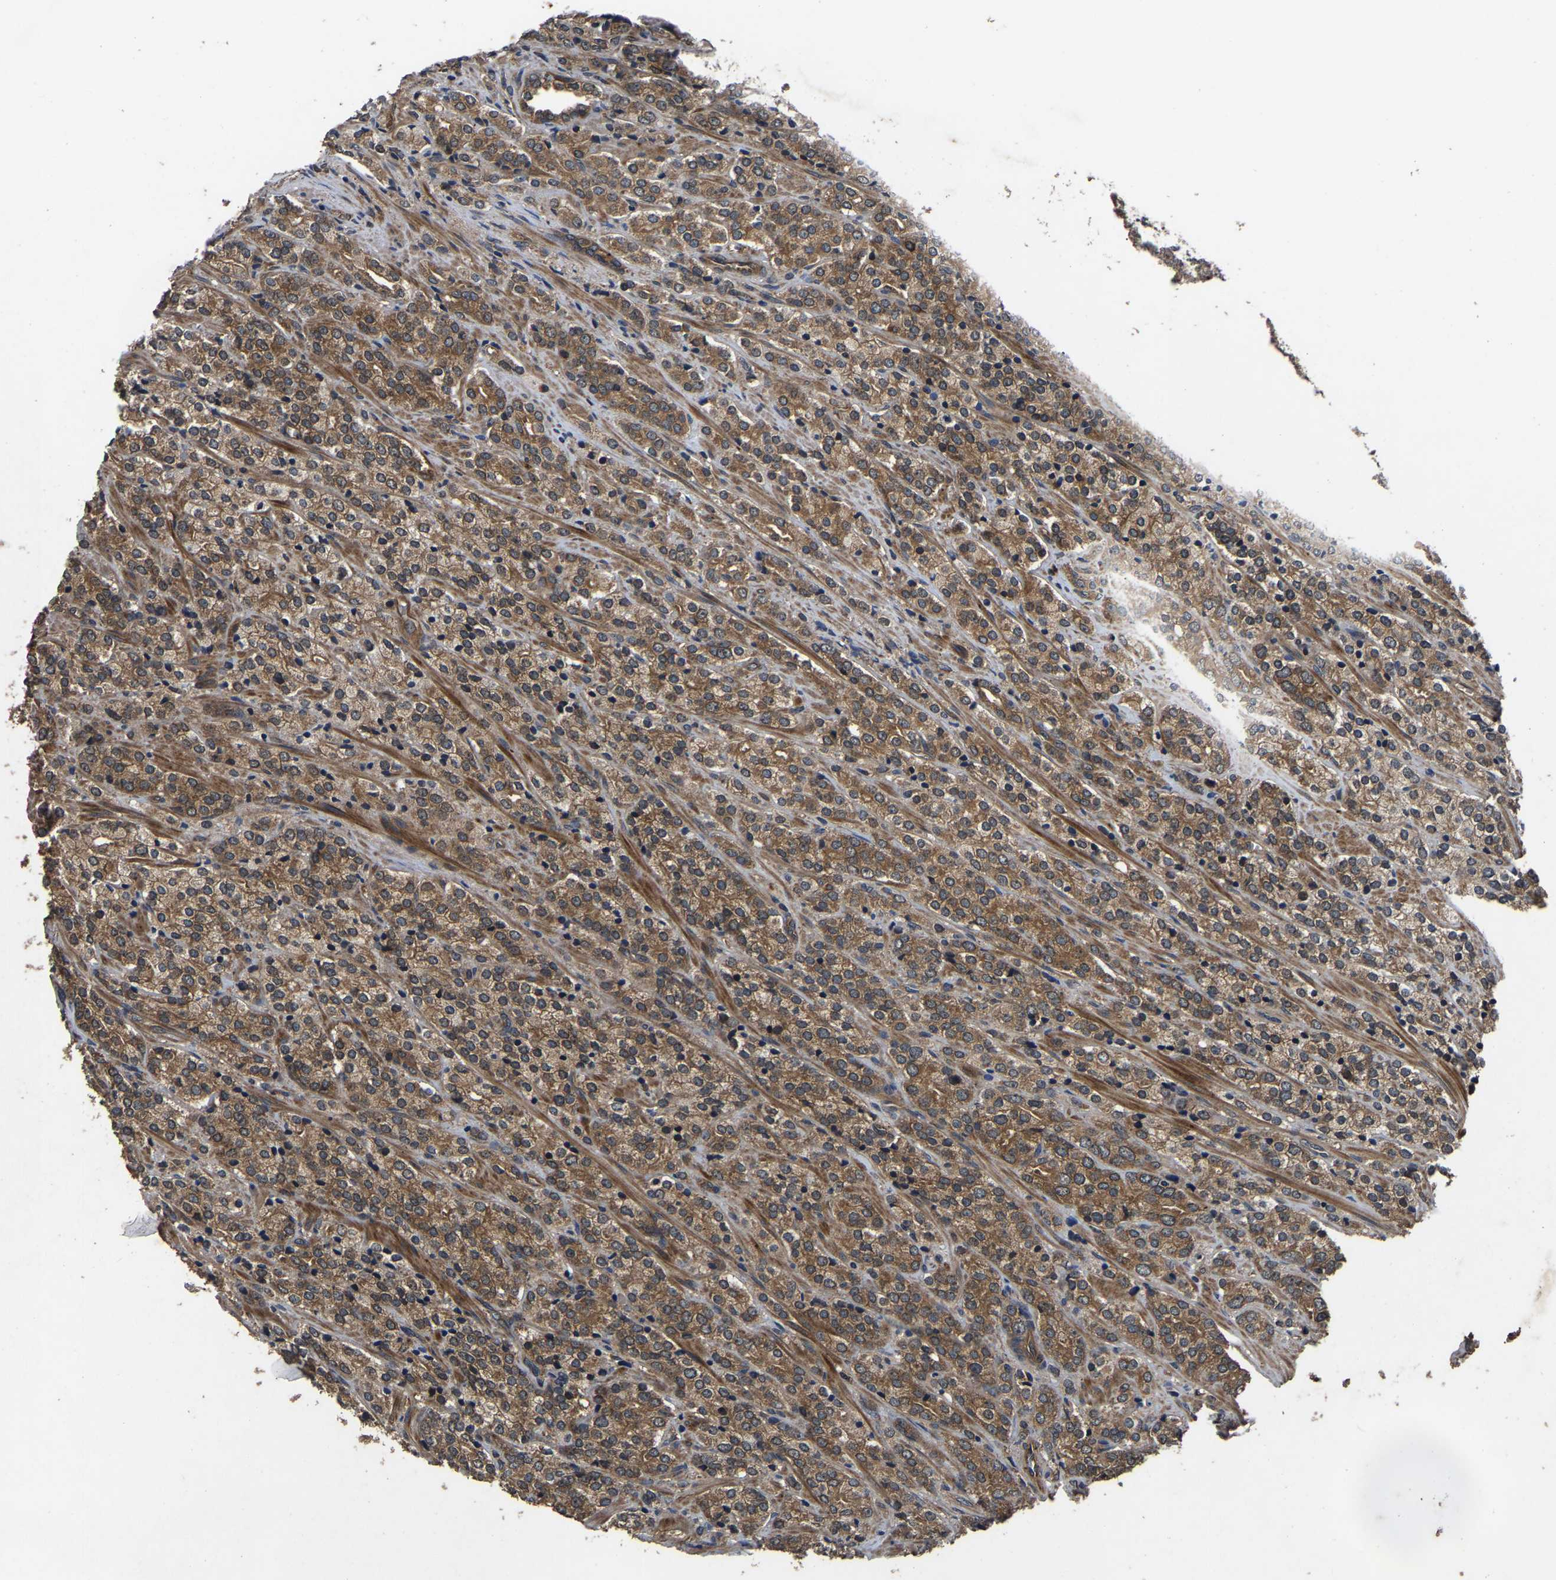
{"staining": {"intensity": "moderate", "quantity": ">75%", "location": "cytoplasmic/membranous"}, "tissue": "prostate cancer", "cell_type": "Tumor cells", "image_type": "cancer", "snomed": [{"axis": "morphology", "description": "Adenocarcinoma, High grade"}, {"axis": "topography", "description": "Prostate"}], "caption": "Human prostate high-grade adenocarcinoma stained for a protein (brown) exhibits moderate cytoplasmic/membranous positive expression in about >75% of tumor cells.", "gene": "CRYZL1", "patient": {"sex": "male", "age": 71}}